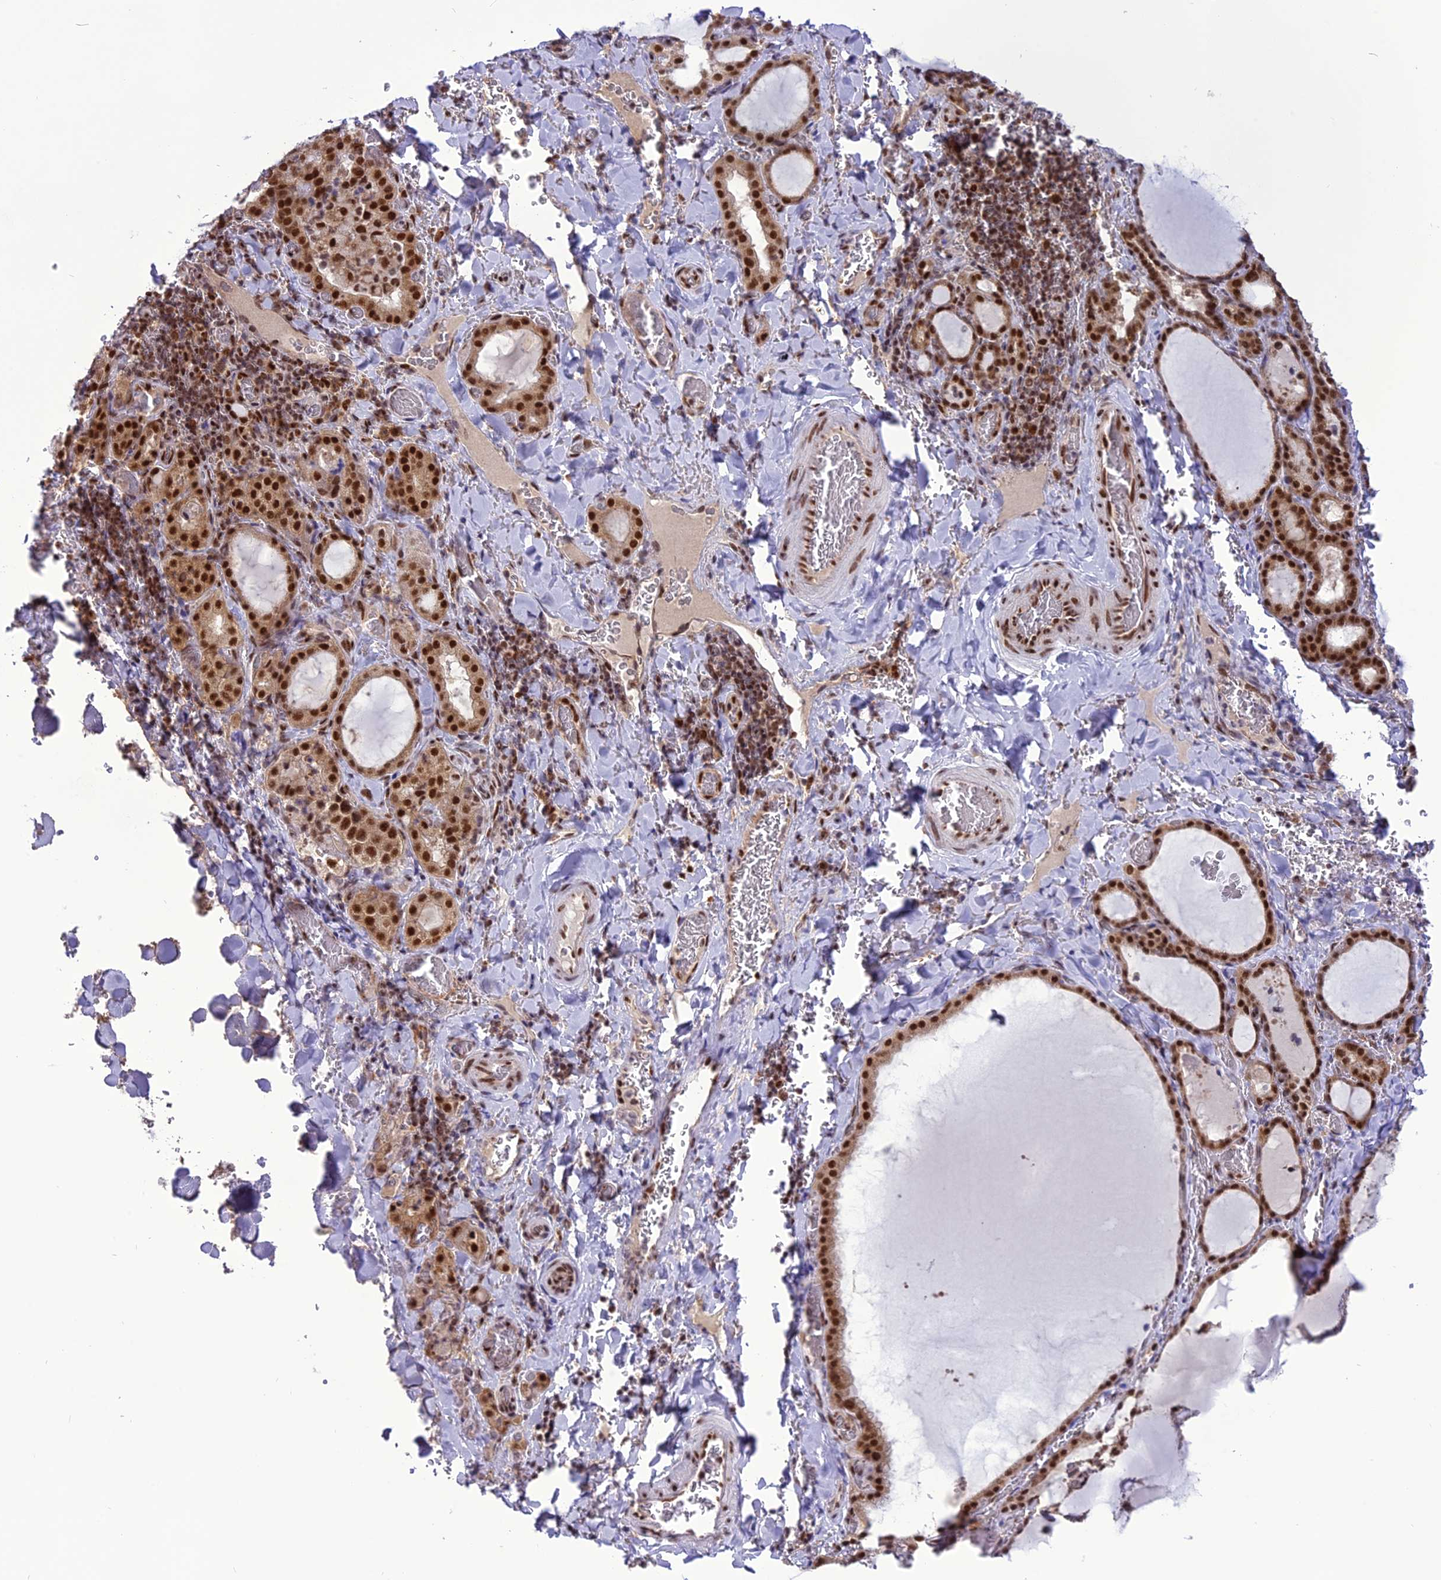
{"staining": {"intensity": "strong", "quantity": ">75%", "location": "nuclear"}, "tissue": "thyroid gland", "cell_type": "Glandular cells", "image_type": "normal", "snomed": [{"axis": "morphology", "description": "Normal tissue, NOS"}, {"axis": "topography", "description": "Thyroid gland"}], "caption": "The immunohistochemical stain labels strong nuclear positivity in glandular cells of benign thyroid gland.", "gene": "DDX1", "patient": {"sex": "female", "age": 39}}